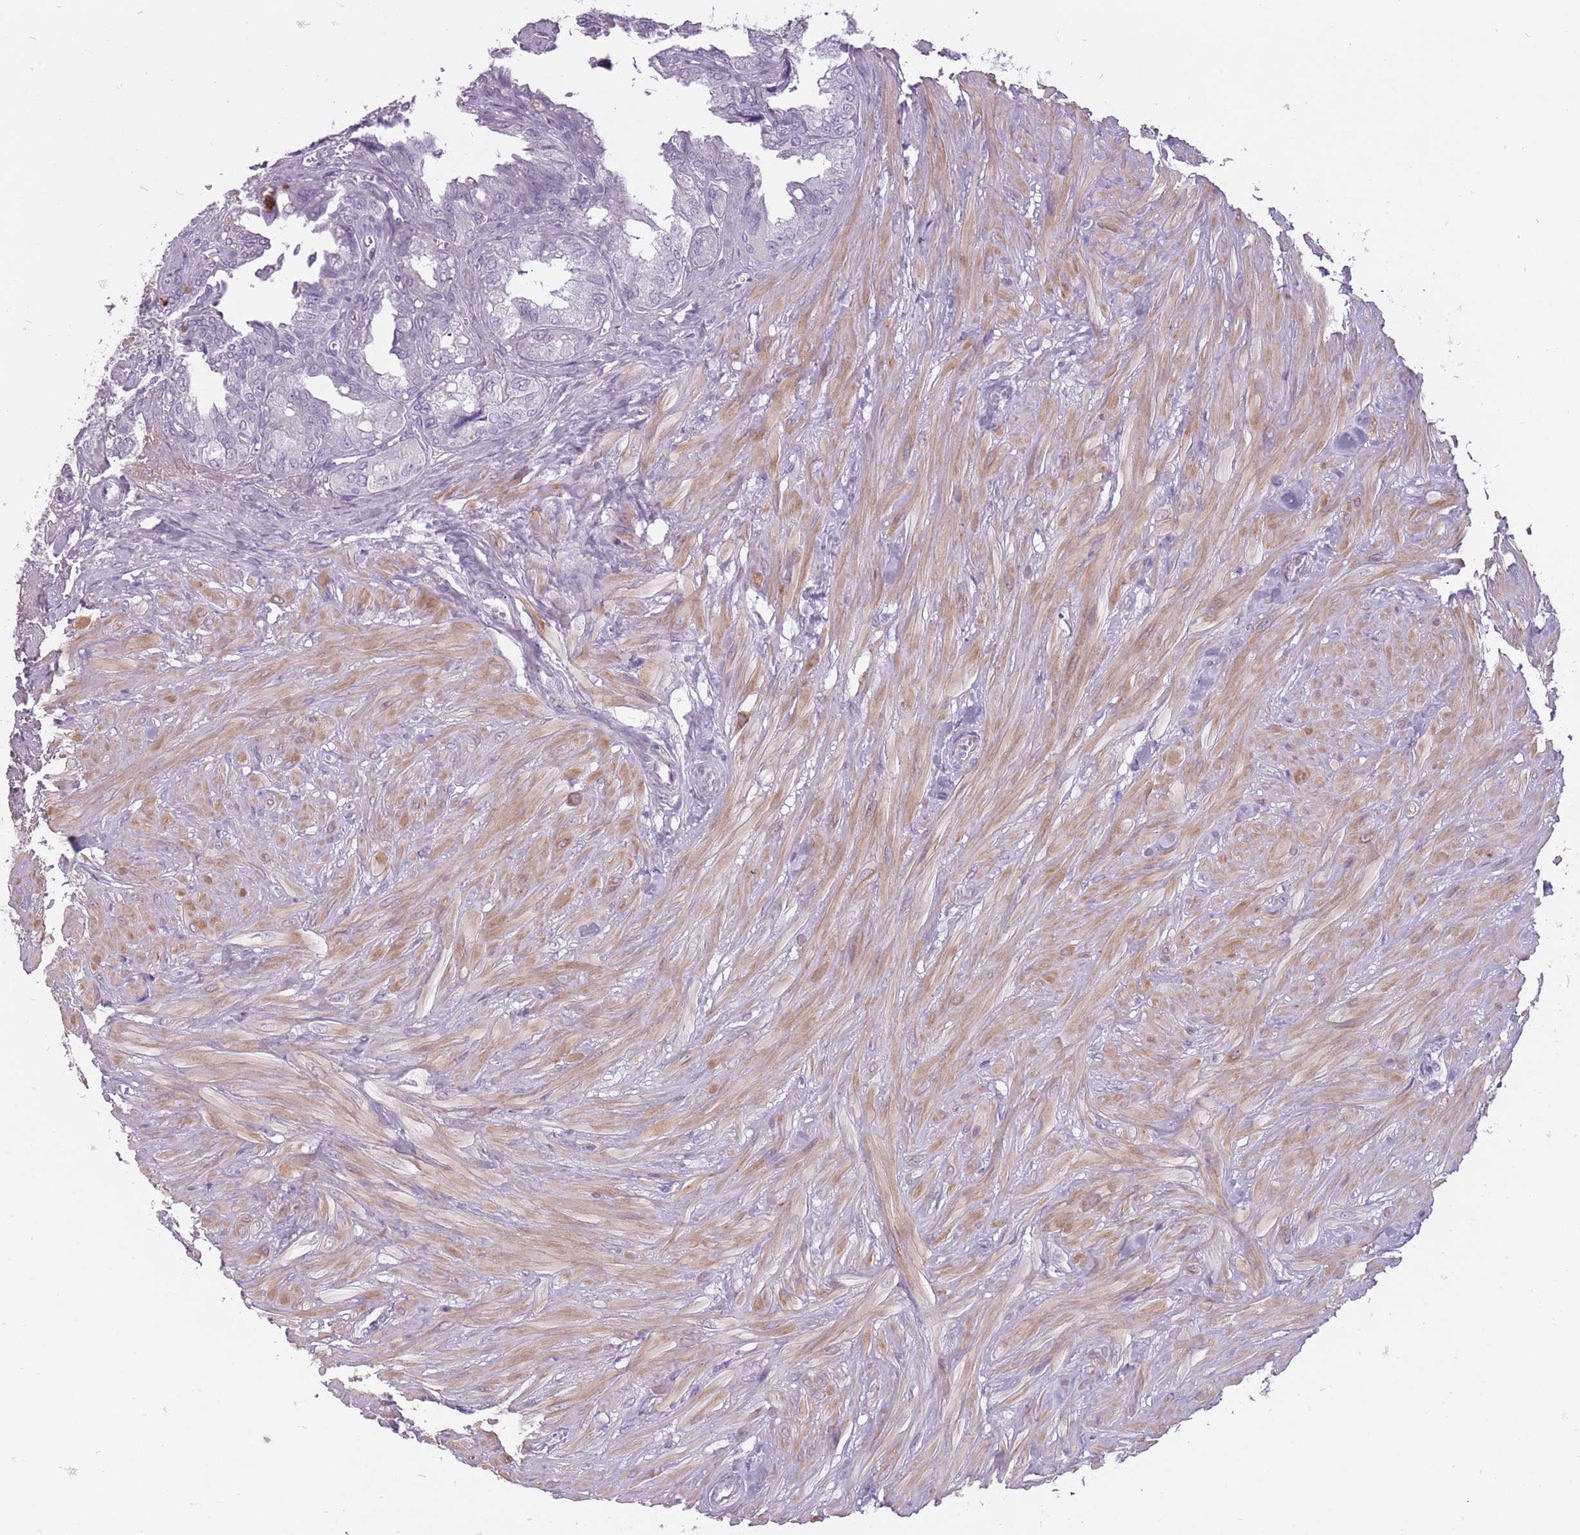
{"staining": {"intensity": "negative", "quantity": "none", "location": "none"}, "tissue": "seminal vesicle", "cell_type": "Glandular cells", "image_type": "normal", "snomed": [{"axis": "morphology", "description": "Normal tissue, NOS"}, {"axis": "topography", "description": "Seminal veicle"}], "caption": "High power microscopy image of an immunohistochemistry histopathology image of unremarkable seminal vesicle, revealing no significant positivity in glandular cells. (DAB (3,3'-diaminobenzidine) IHC with hematoxylin counter stain).", "gene": "RFX4", "patient": {"sex": "male", "age": 67}}